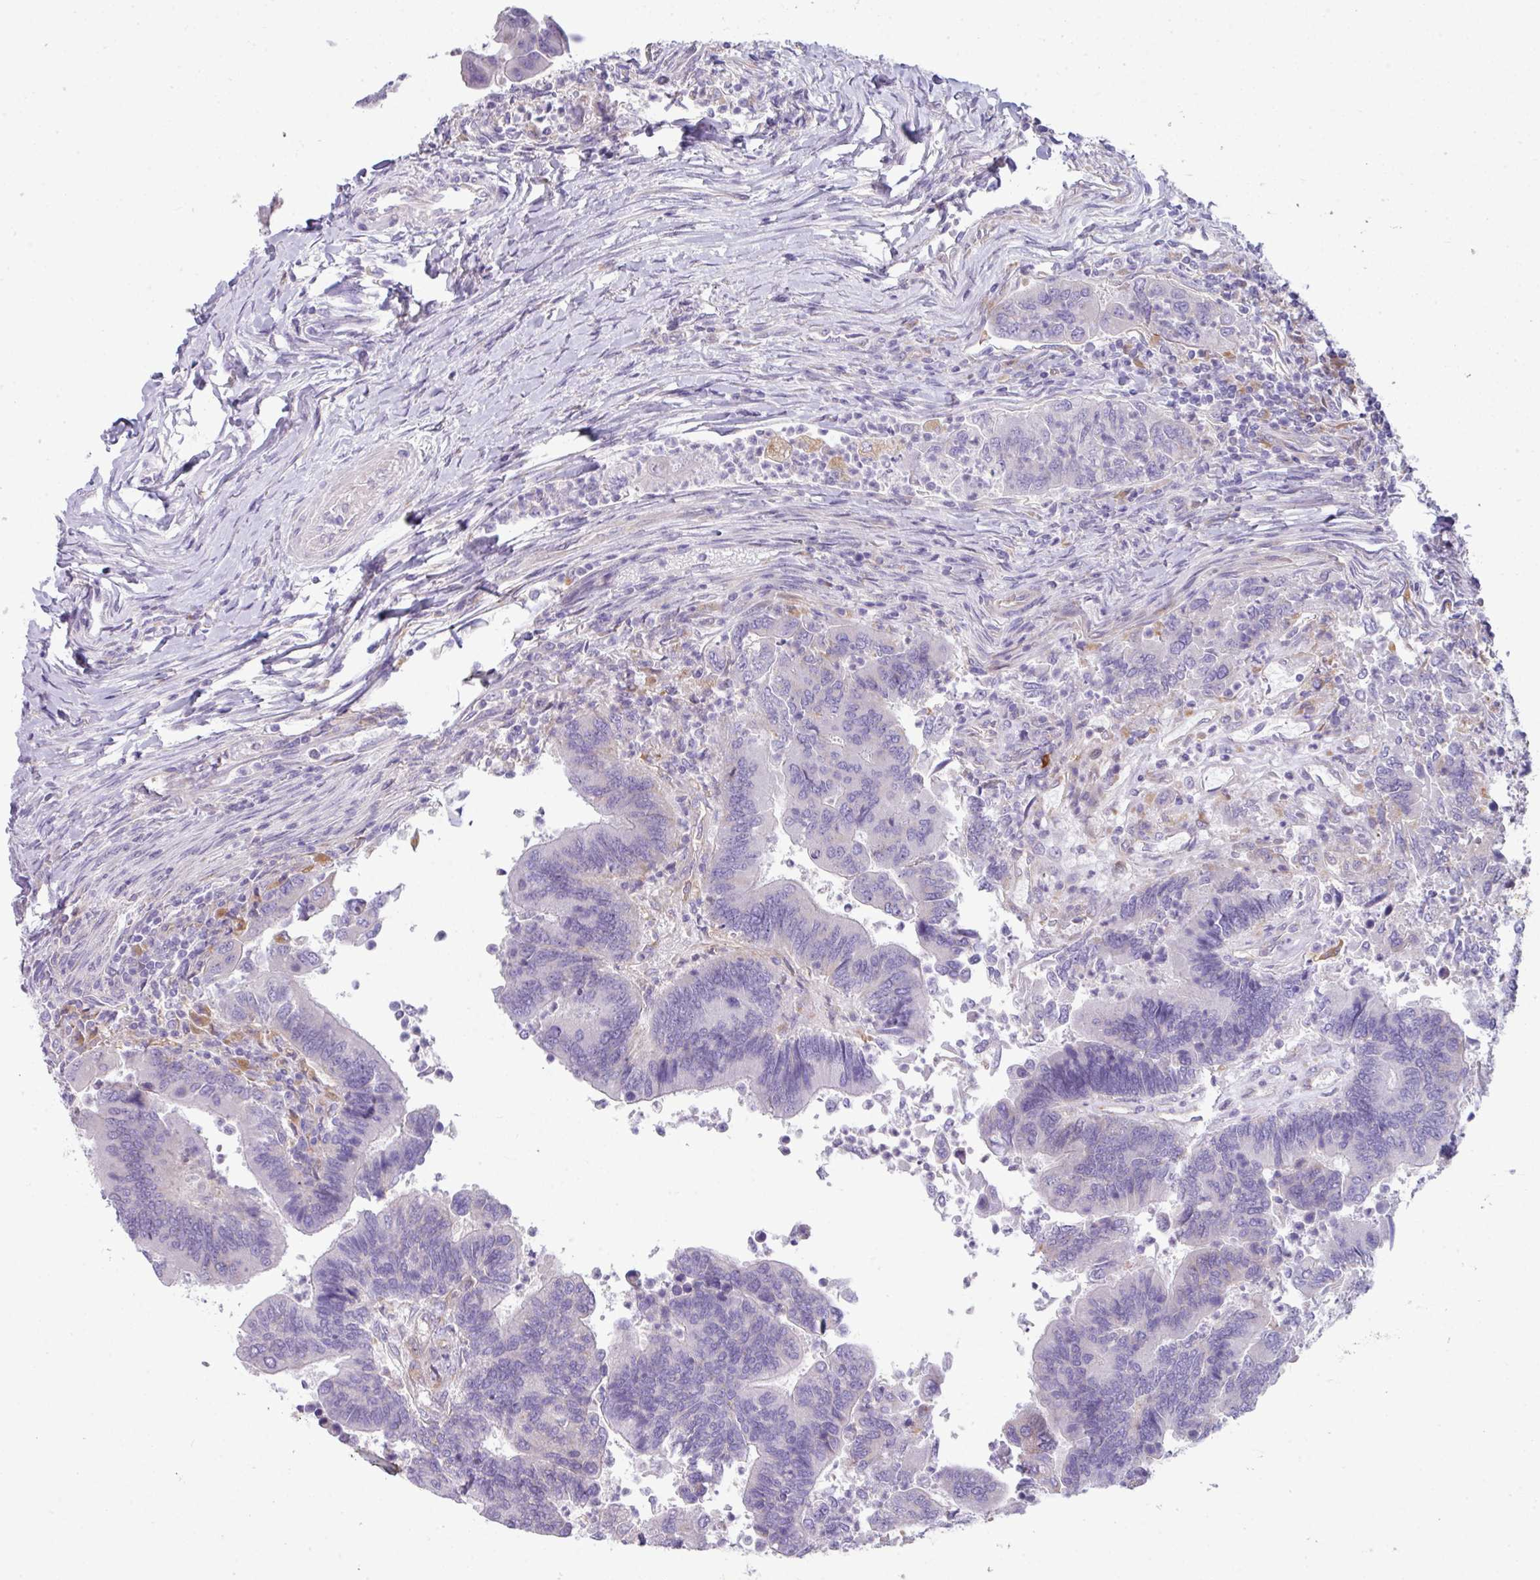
{"staining": {"intensity": "negative", "quantity": "none", "location": "none"}, "tissue": "colorectal cancer", "cell_type": "Tumor cells", "image_type": "cancer", "snomed": [{"axis": "morphology", "description": "Adenocarcinoma, NOS"}, {"axis": "topography", "description": "Colon"}], "caption": "Adenocarcinoma (colorectal) was stained to show a protein in brown. There is no significant expression in tumor cells.", "gene": "ABCC5", "patient": {"sex": "female", "age": 67}}